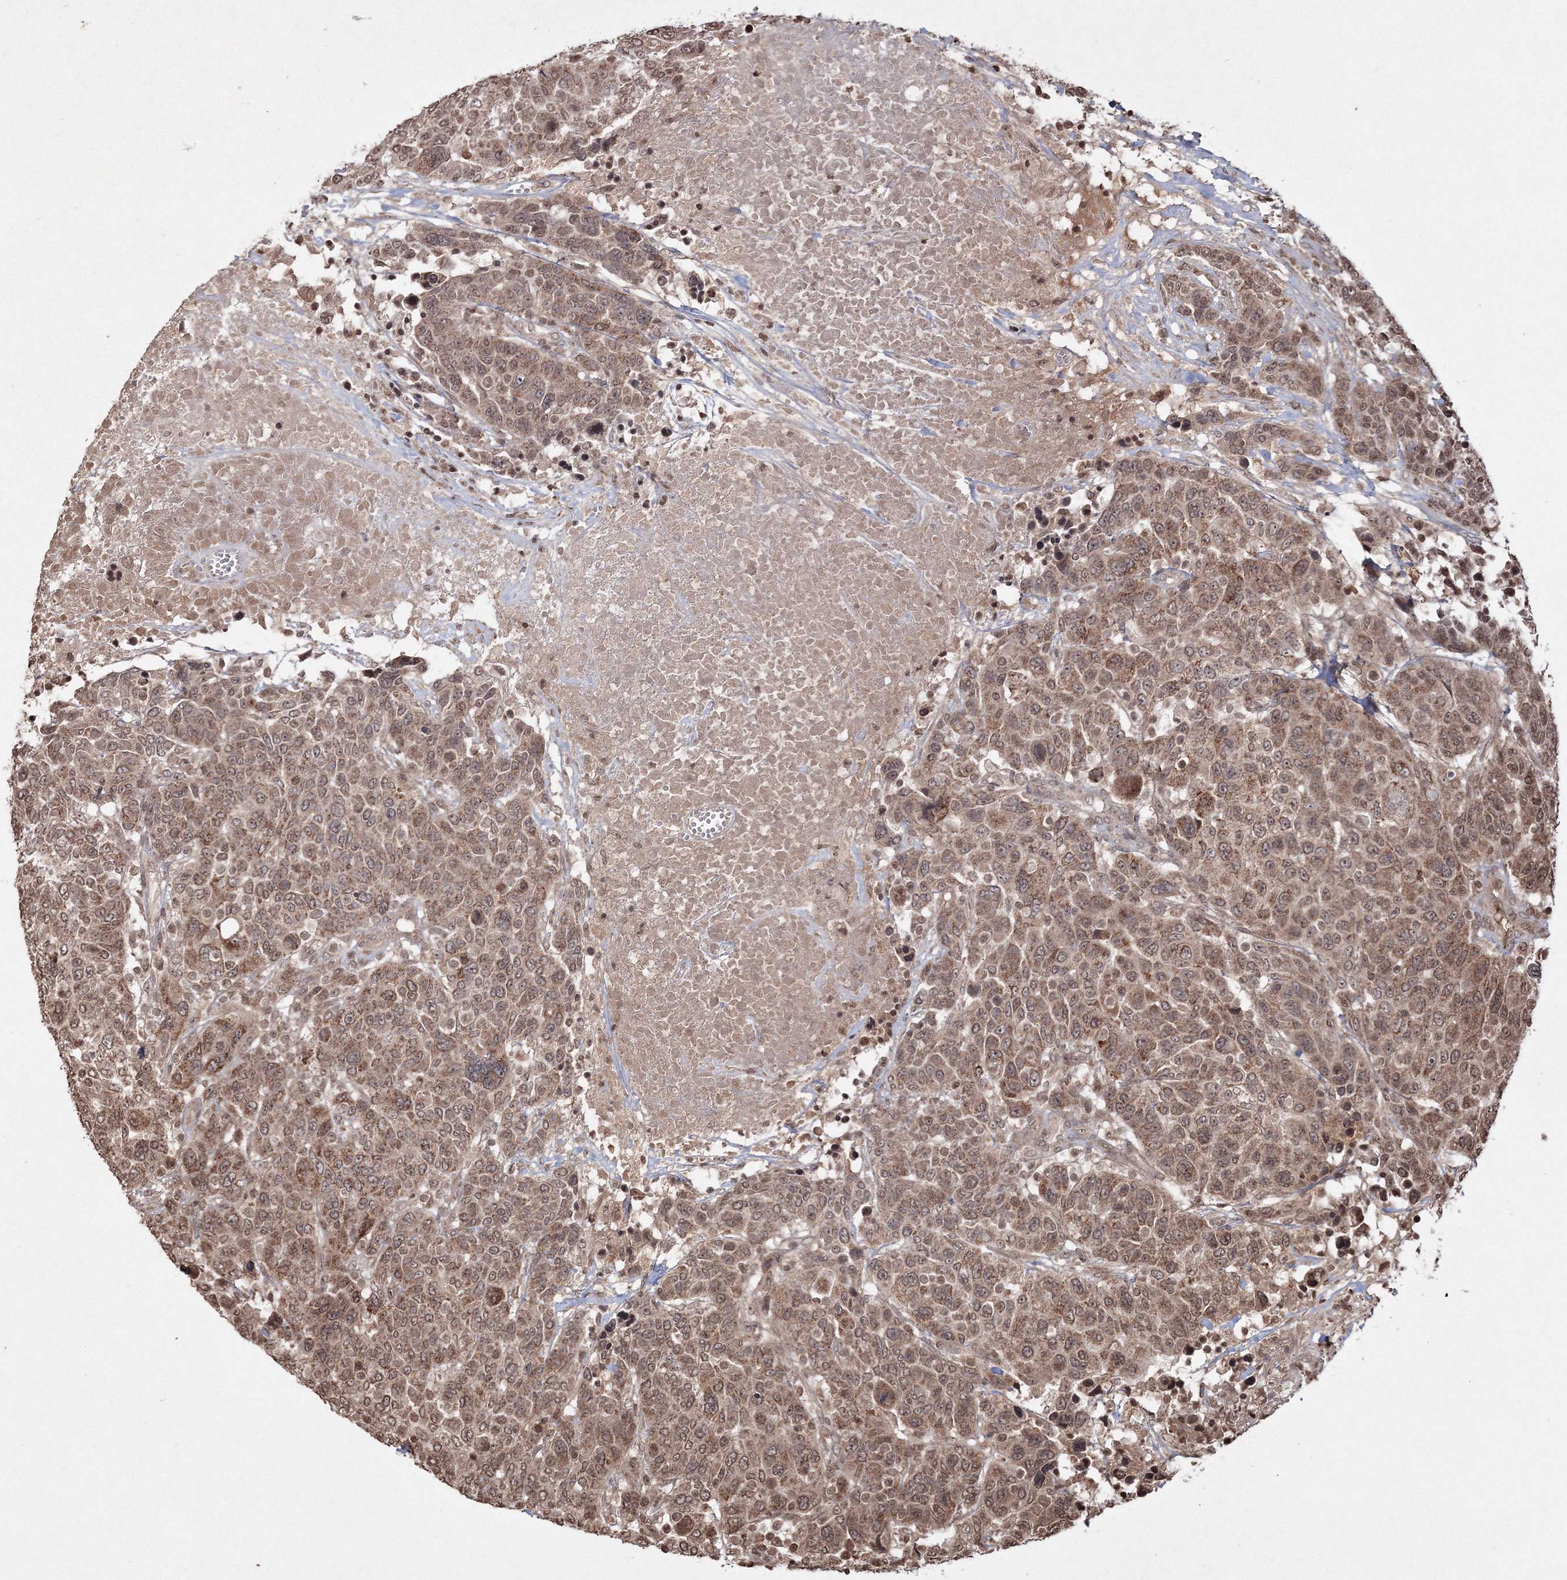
{"staining": {"intensity": "moderate", "quantity": ">75%", "location": "cytoplasmic/membranous,nuclear"}, "tissue": "breast cancer", "cell_type": "Tumor cells", "image_type": "cancer", "snomed": [{"axis": "morphology", "description": "Duct carcinoma"}, {"axis": "topography", "description": "Breast"}], "caption": "Human intraductal carcinoma (breast) stained for a protein (brown) exhibits moderate cytoplasmic/membranous and nuclear positive staining in about >75% of tumor cells.", "gene": "PEX13", "patient": {"sex": "female", "age": 37}}